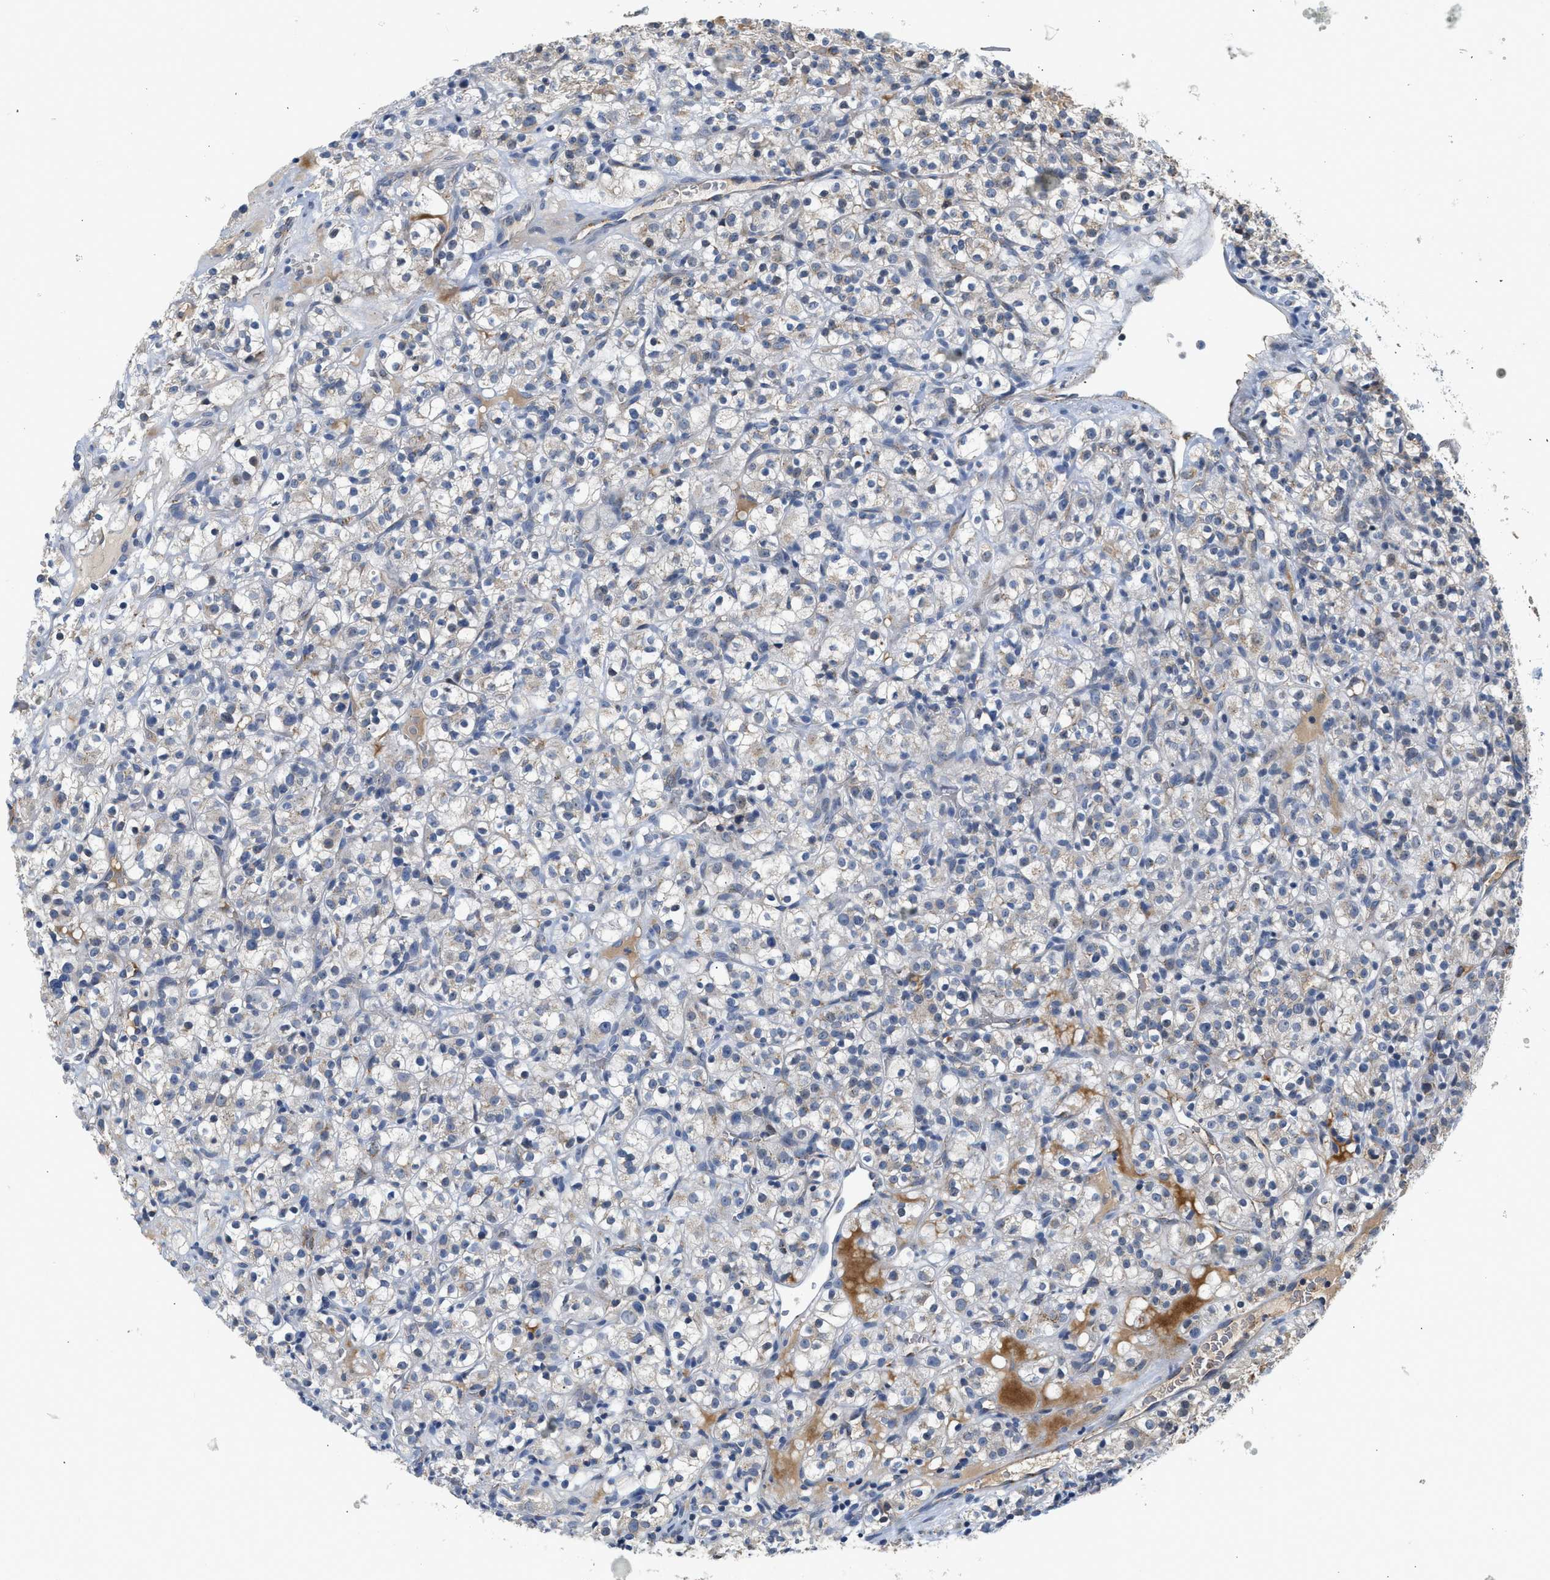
{"staining": {"intensity": "weak", "quantity": "<25%", "location": "cytoplasmic/membranous"}, "tissue": "renal cancer", "cell_type": "Tumor cells", "image_type": "cancer", "snomed": [{"axis": "morphology", "description": "Normal tissue, NOS"}, {"axis": "morphology", "description": "Adenocarcinoma, NOS"}, {"axis": "topography", "description": "Kidney"}], "caption": "A histopathology image of adenocarcinoma (renal) stained for a protein exhibits no brown staining in tumor cells. The staining is performed using DAB brown chromogen with nuclei counter-stained in using hematoxylin.", "gene": "PIM1", "patient": {"sex": "female", "age": 72}}